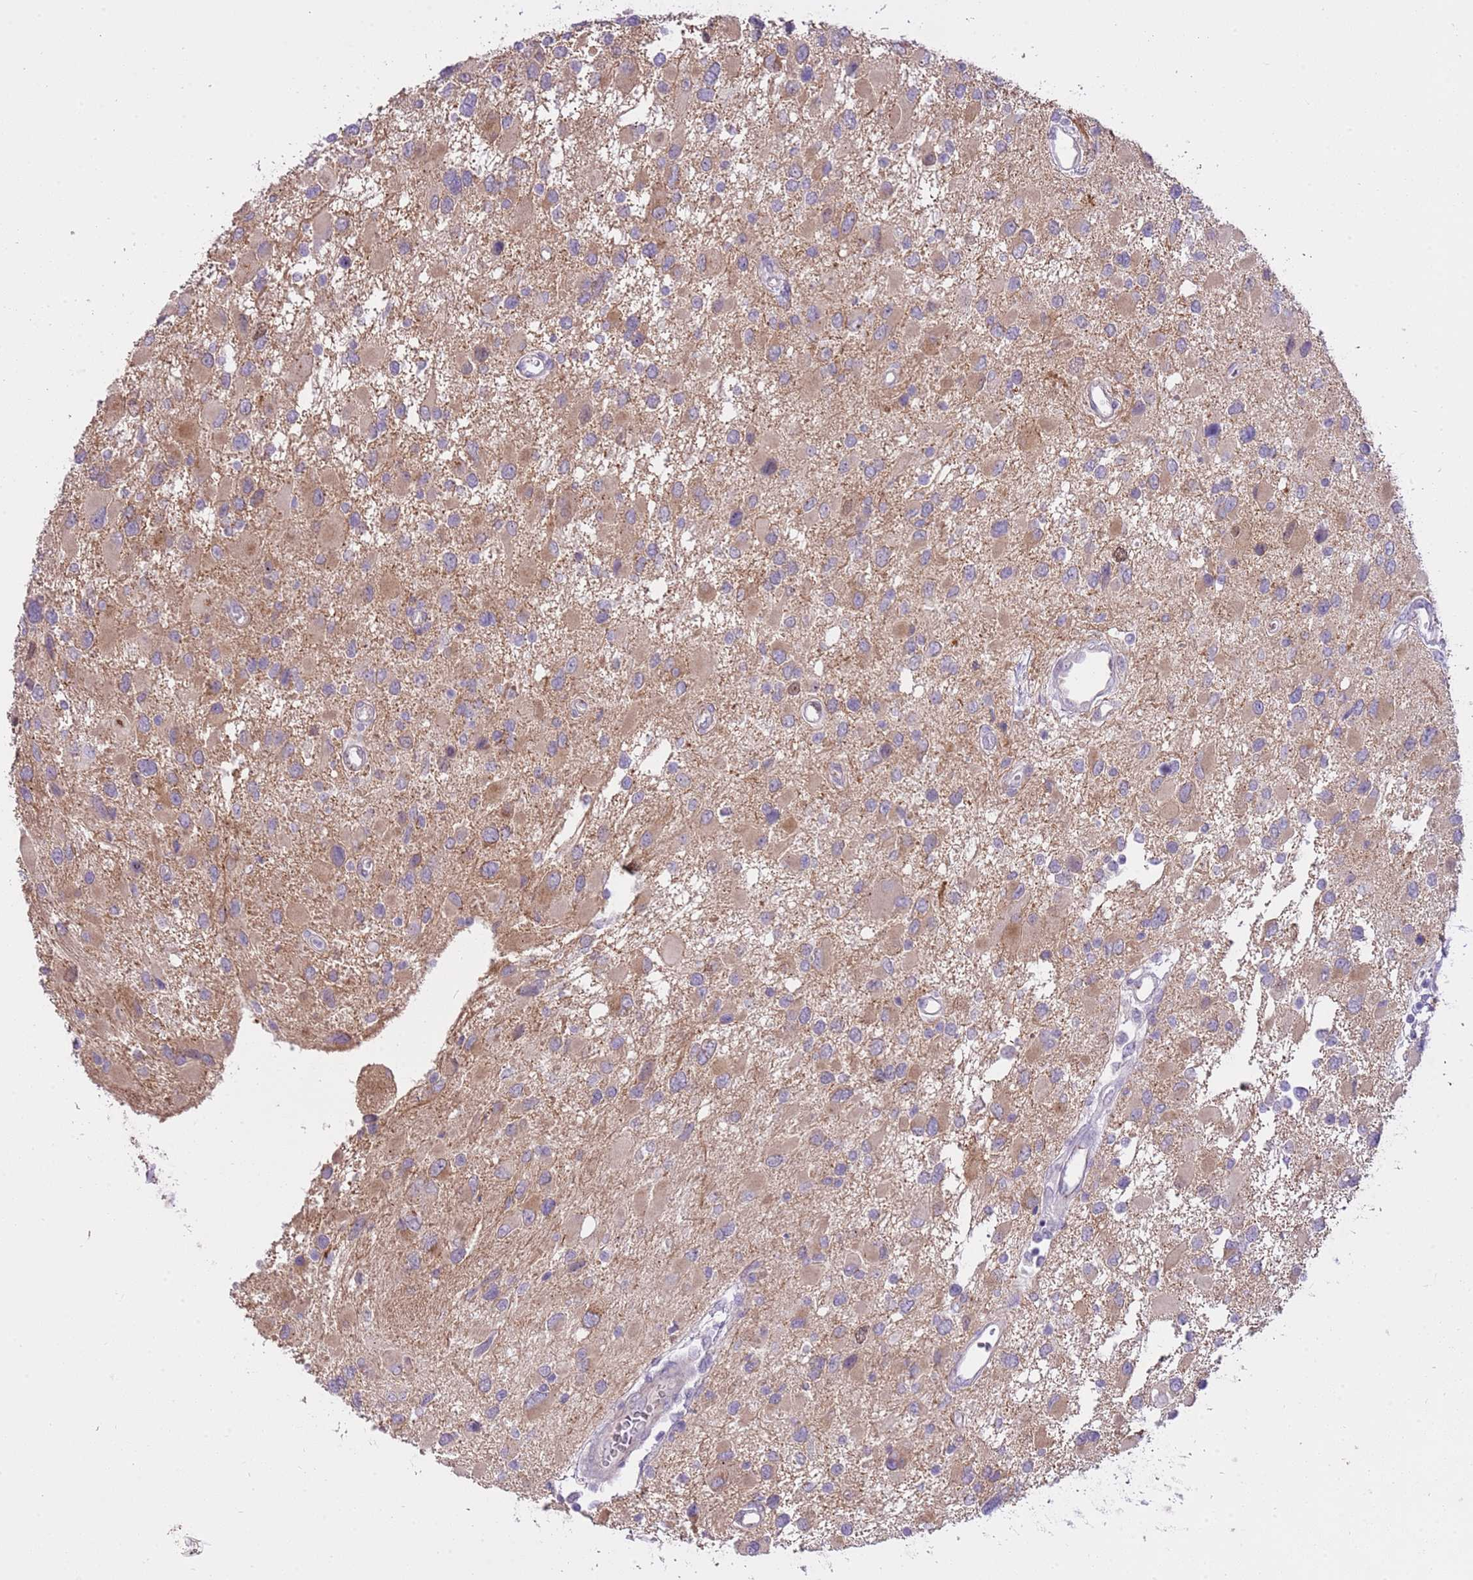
{"staining": {"intensity": "weak", "quantity": "25%-75%", "location": "cytoplasmic/membranous"}, "tissue": "glioma", "cell_type": "Tumor cells", "image_type": "cancer", "snomed": [{"axis": "morphology", "description": "Glioma, malignant, High grade"}, {"axis": "topography", "description": "Brain"}], "caption": "Immunohistochemistry of human glioma exhibits low levels of weak cytoplasmic/membranous staining in approximately 25%-75% of tumor cells.", "gene": "FBRSL1", "patient": {"sex": "male", "age": 53}}